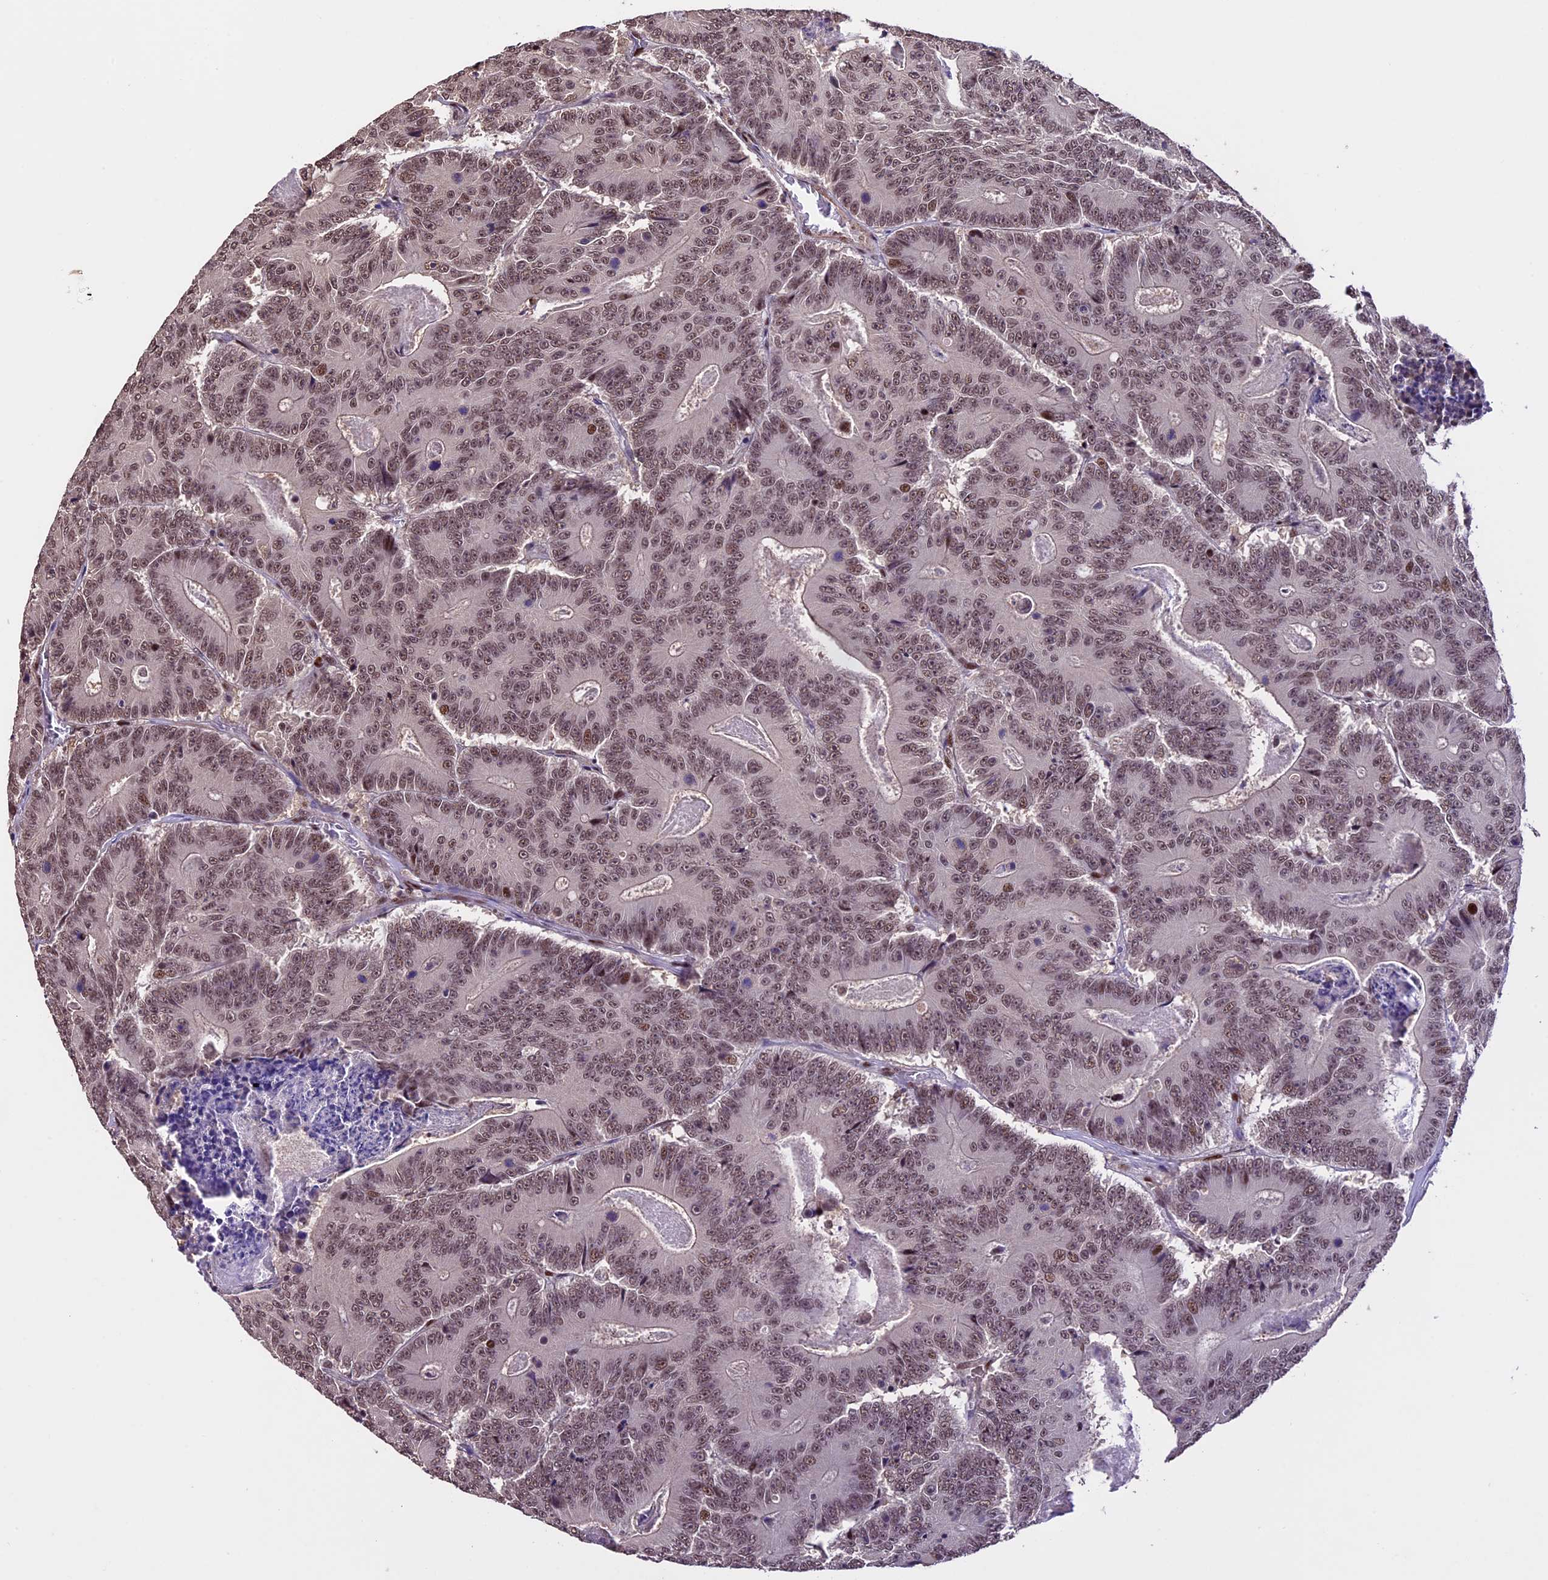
{"staining": {"intensity": "moderate", "quantity": ">75%", "location": "nuclear"}, "tissue": "colorectal cancer", "cell_type": "Tumor cells", "image_type": "cancer", "snomed": [{"axis": "morphology", "description": "Adenocarcinoma, NOS"}, {"axis": "topography", "description": "Colon"}], "caption": "The immunohistochemical stain labels moderate nuclear expression in tumor cells of colorectal cancer tissue. (Brightfield microscopy of DAB IHC at high magnification).", "gene": "TCP11L2", "patient": {"sex": "male", "age": 83}}